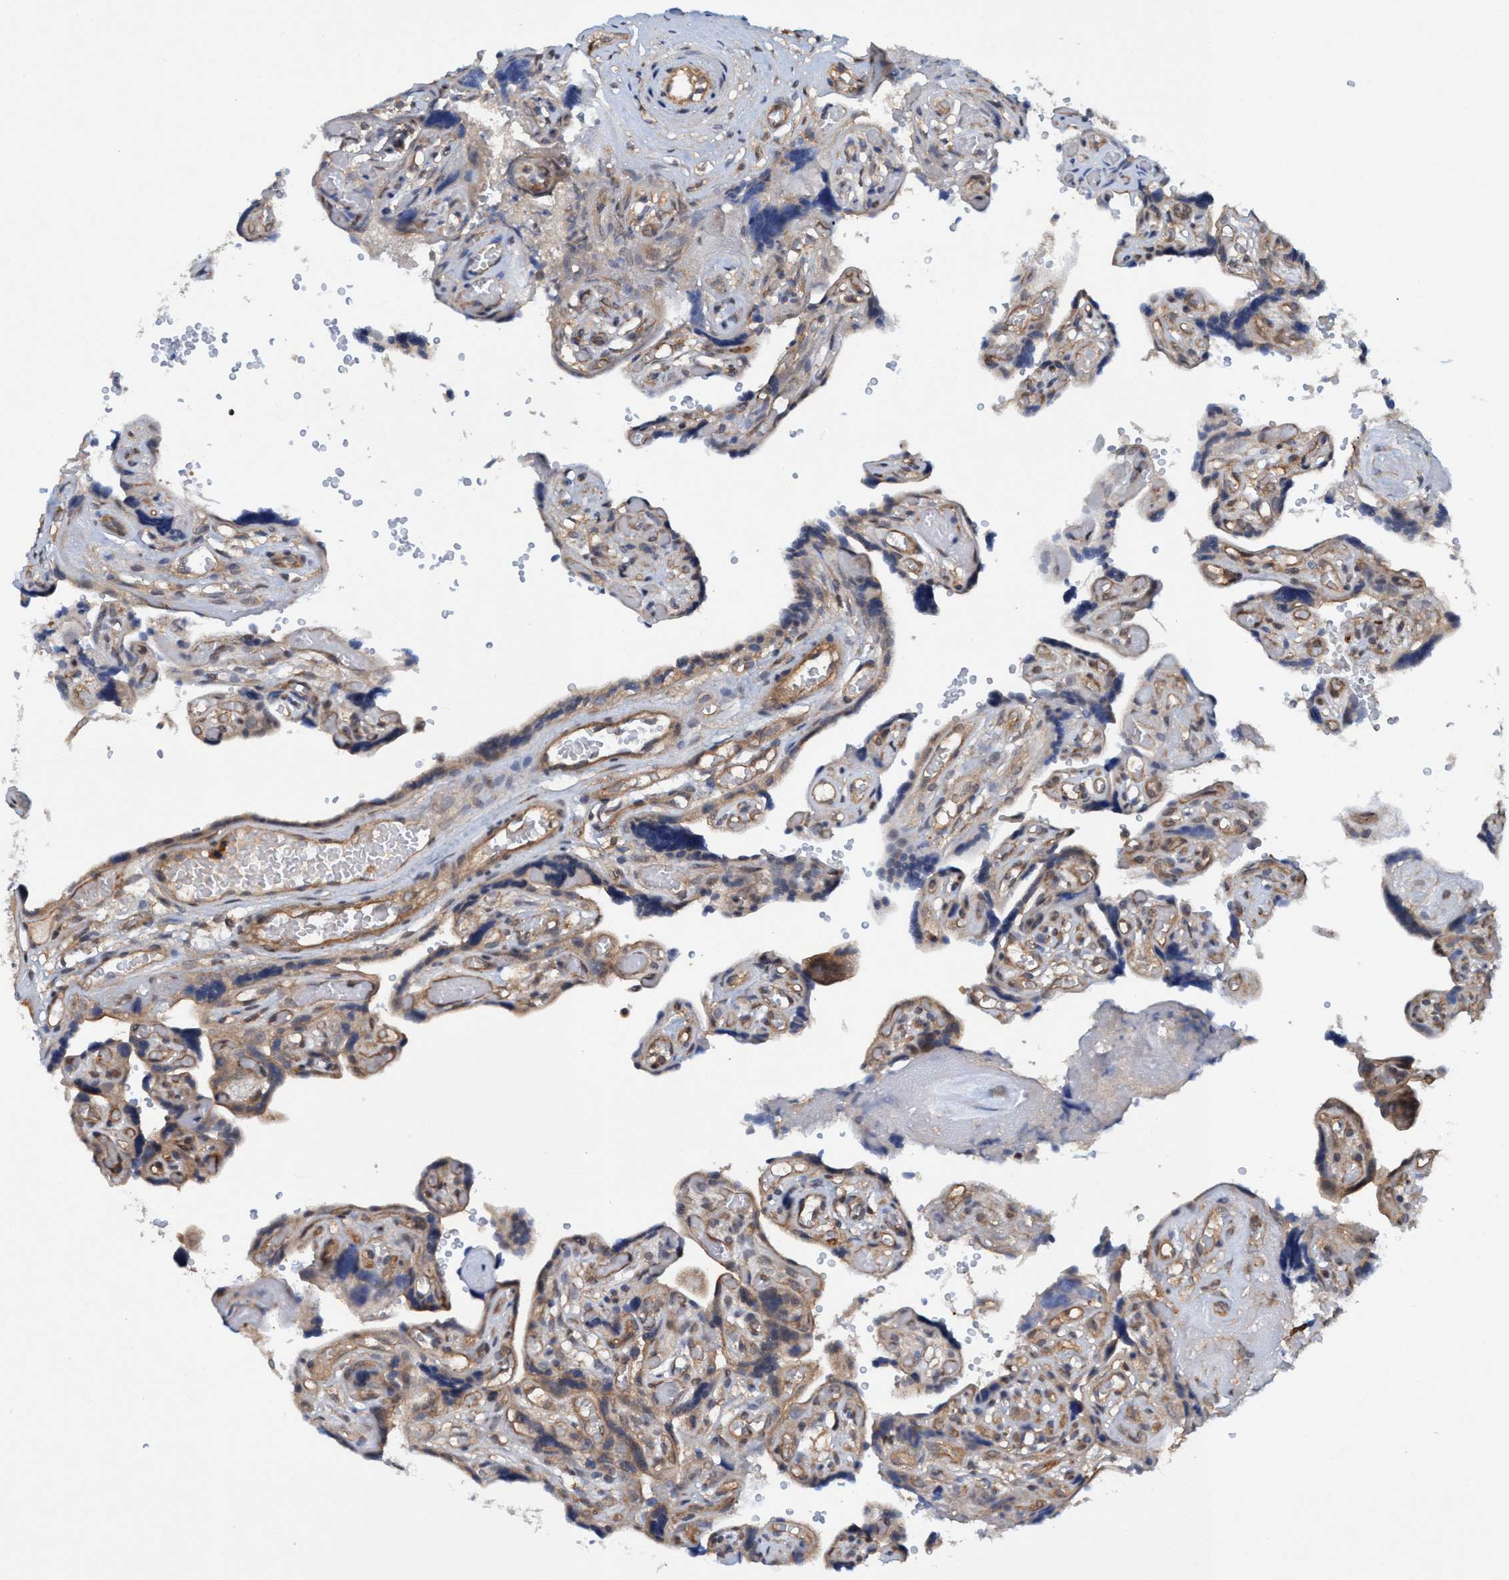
{"staining": {"intensity": "weak", "quantity": ">75%", "location": "cytoplasmic/membranous"}, "tissue": "placenta", "cell_type": "Trophoblastic cells", "image_type": "normal", "snomed": [{"axis": "morphology", "description": "Normal tissue, NOS"}, {"axis": "topography", "description": "Placenta"}], "caption": "DAB immunohistochemical staining of benign placenta exhibits weak cytoplasmic/membranous protein staining in approximately >75% of trophoblastic cells. (DAB = brown stain, brightfield microscopy at high magnification).", "gene": "TRIM65", "patient": {"sex": "female", "age": 30}}